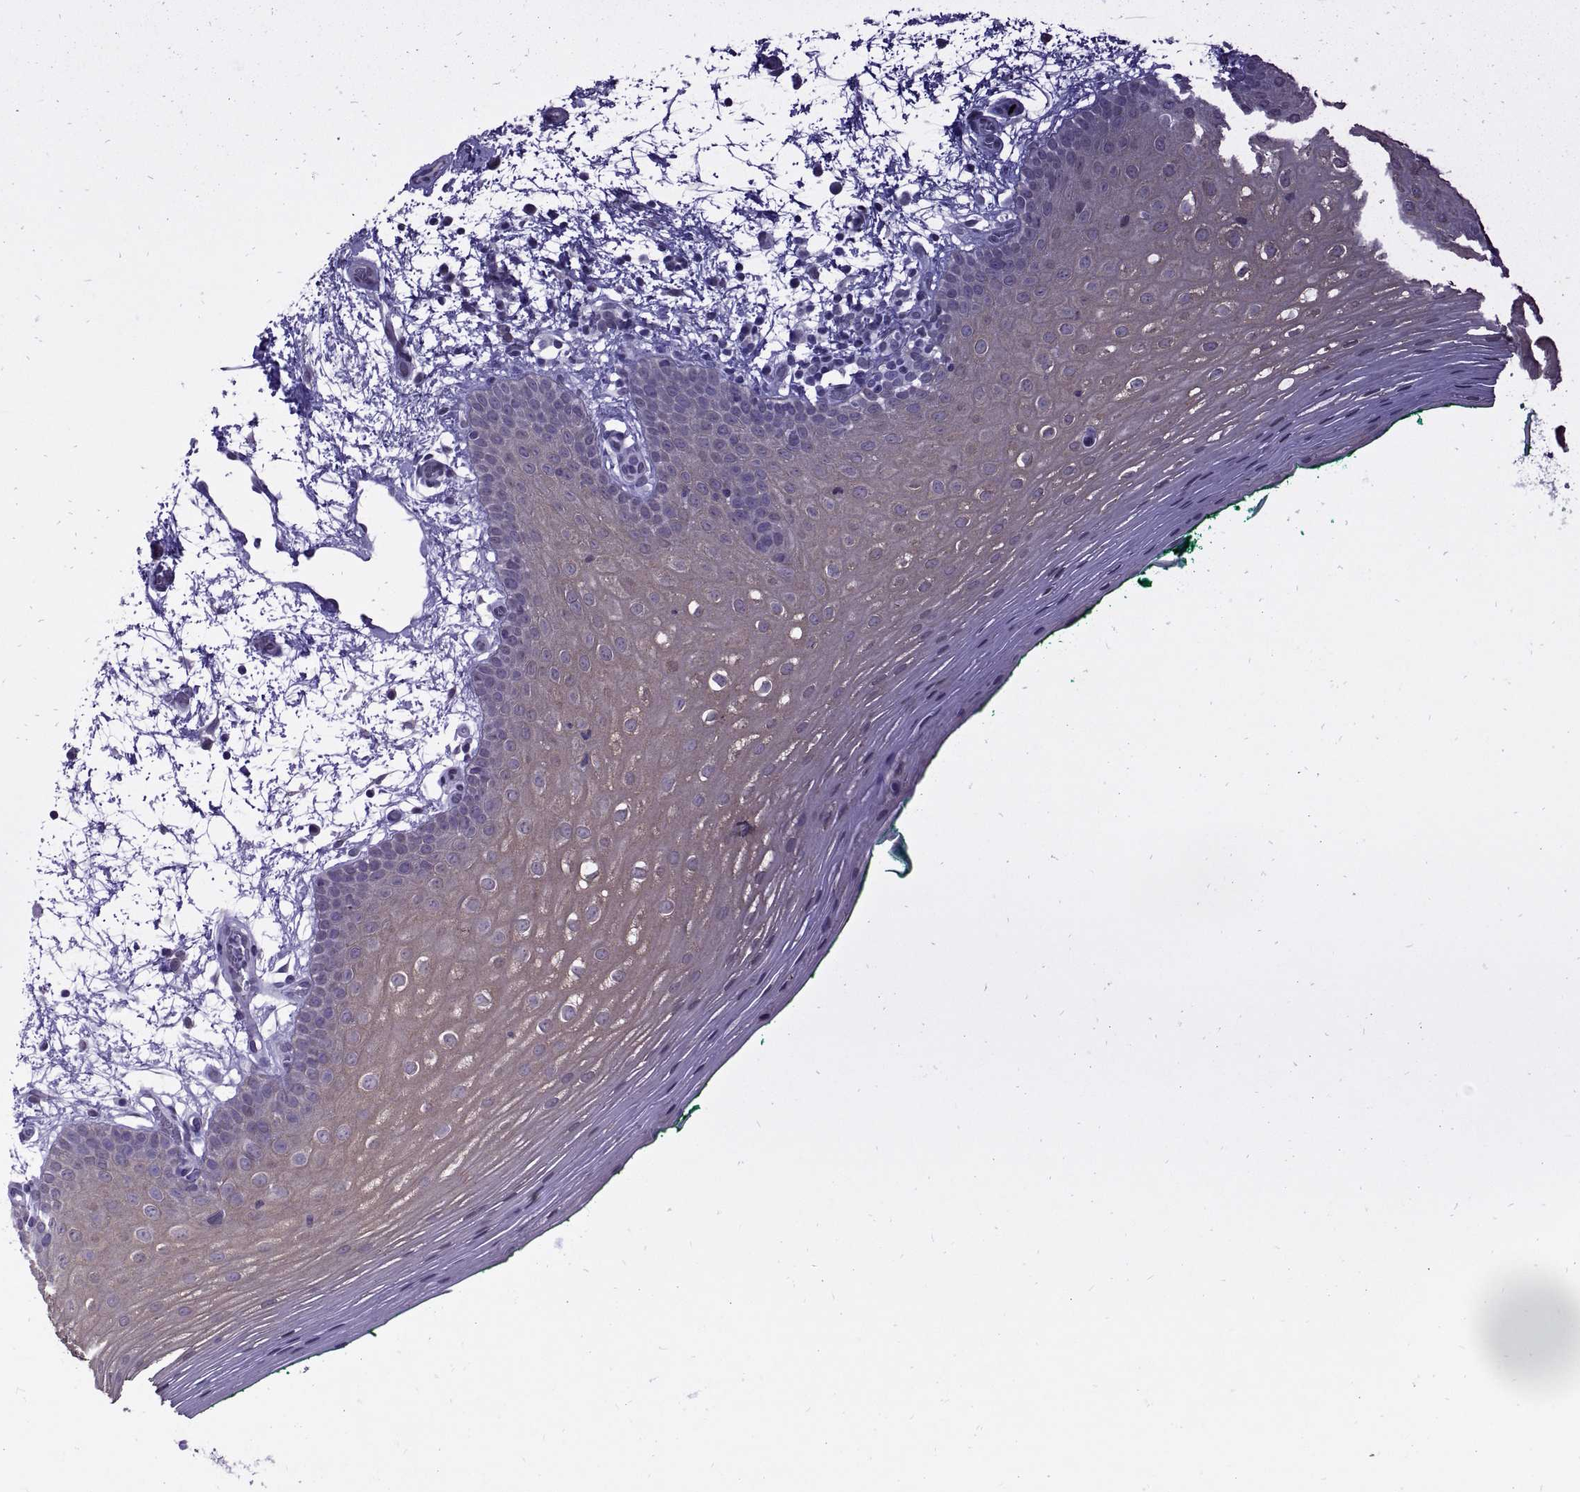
{"staining": {"intensity": "weak", "quantity": ">75%", "location": "cytoplasmic/membranous"}, "tissue": "oral mucosa", "cell_type": "Squamous epithelial cells", "image_type": "normal", "snomed": [{"axis": "morphology", "description": "Normal tissue, NOS"}, {"axis": "morphology", "description": "Squamous cell carcinoma, NOS"}, {"axis": "topography", "description": "Oral tissue"}, {"axis": "topography", "description": "Head-Neck"}], "caption": "IHC image of benign oral mucosa: oral mucosa stained using immunohistochemistry reveals low levels of weak protein expression localized specifically in the cytoplasmic/membranous of squamous epithelial cells, appearing as a cytoplasmic/membranous brown color.", "gene": "KRT77", "patient": {"sex": "male", "age": 78}}